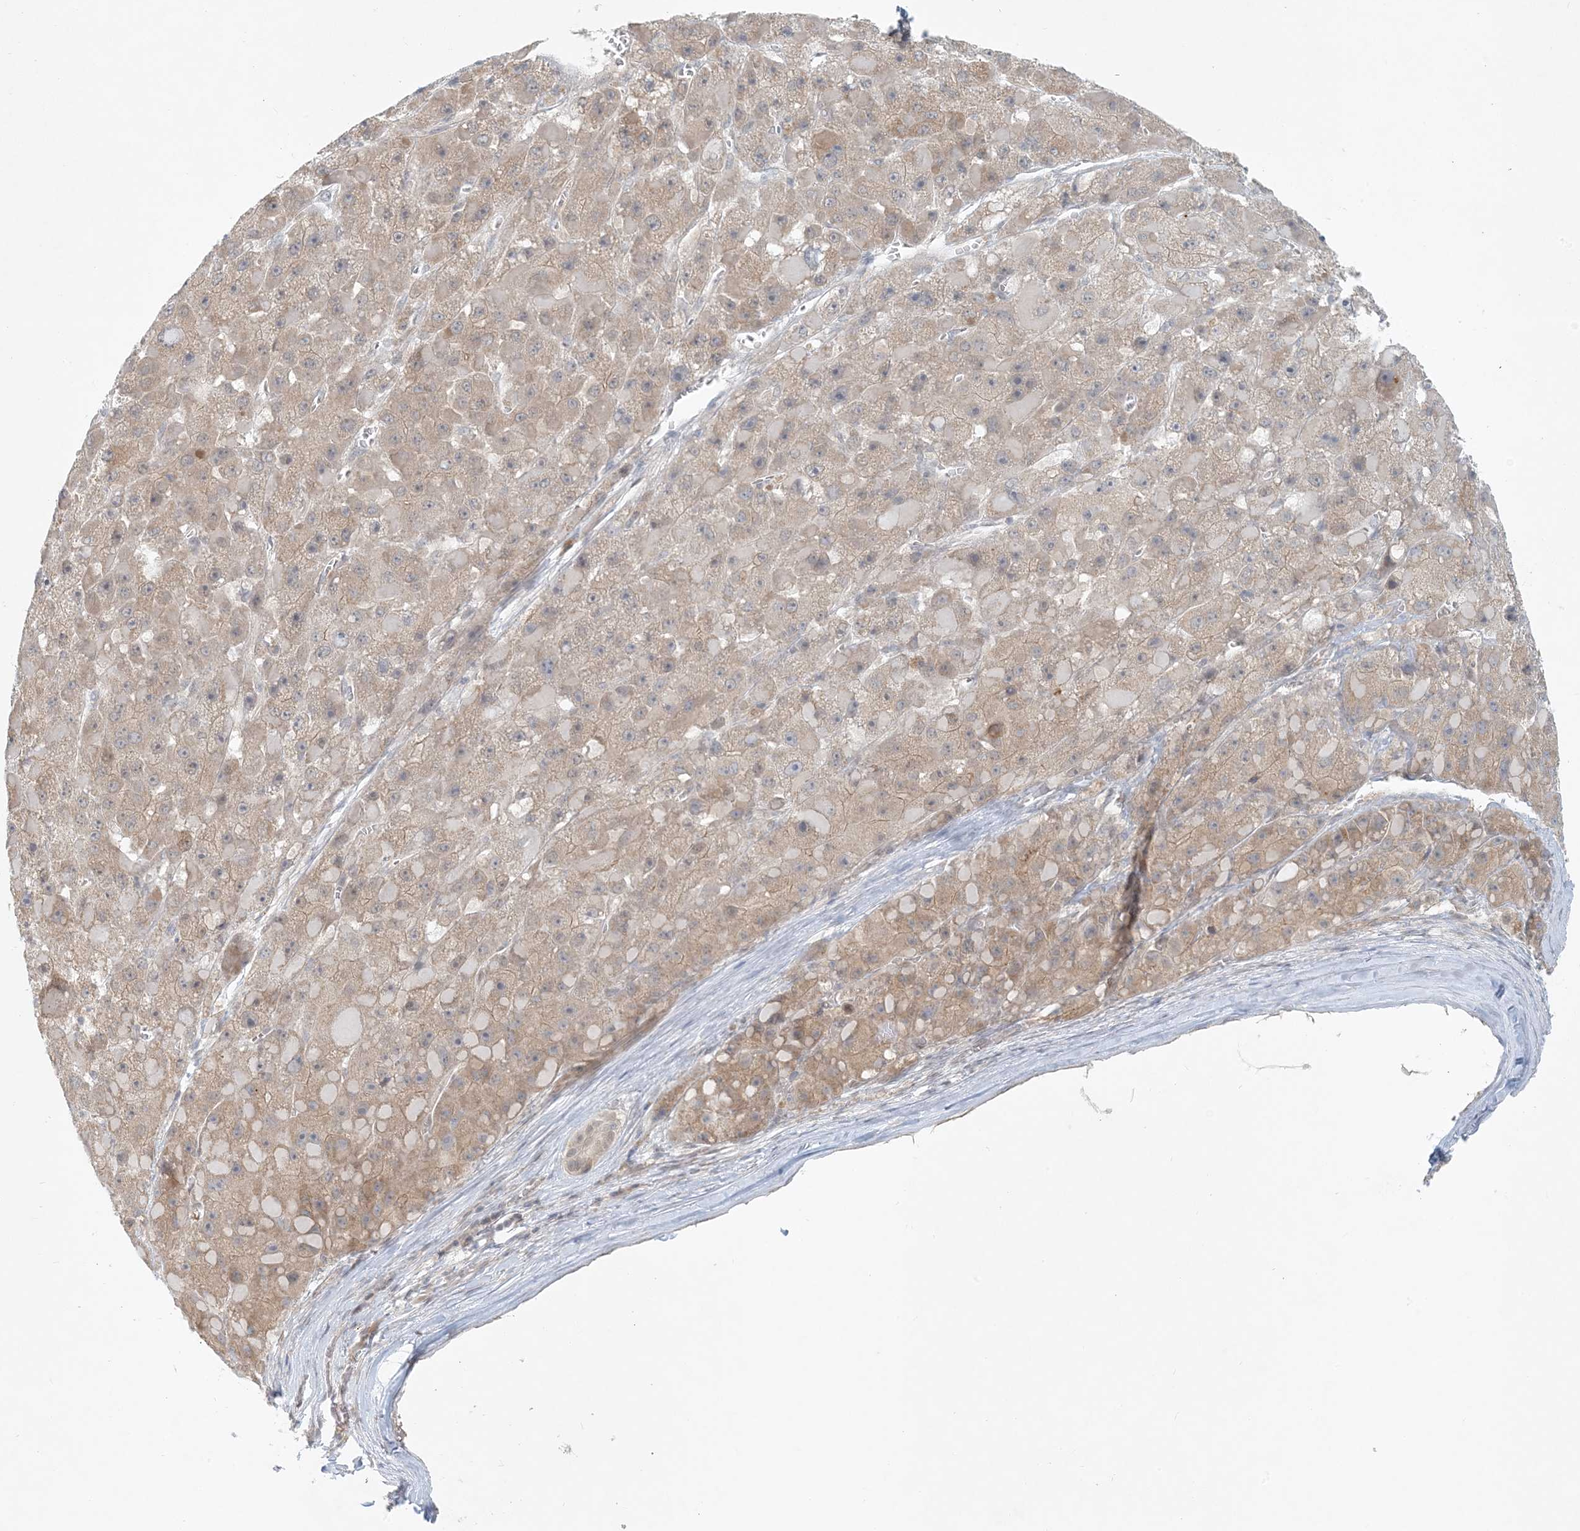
{"staining": {"intensity": "moderate", "quantity": ">75%", "location": "cytoplasmic/membranous"}, "tissue": "liver cancer", "cell_type": "Tumor cells", "image_type": "cancer", "snomed": [{"axis": "morphology", "description": "Carcinoma, Hepatocellular, NOS"}, {"axis": "topography", "description": "Liver"}], "caption": "High-power microscopy captured an immunohistochemistry image of hepatocellular carcinoma (liver), revealing moderate cytoplasmic/membranous expression in approximately >75% of tumor cells.", "gene": "OBI1", "patient": {"sex": "female", "age": 73}}